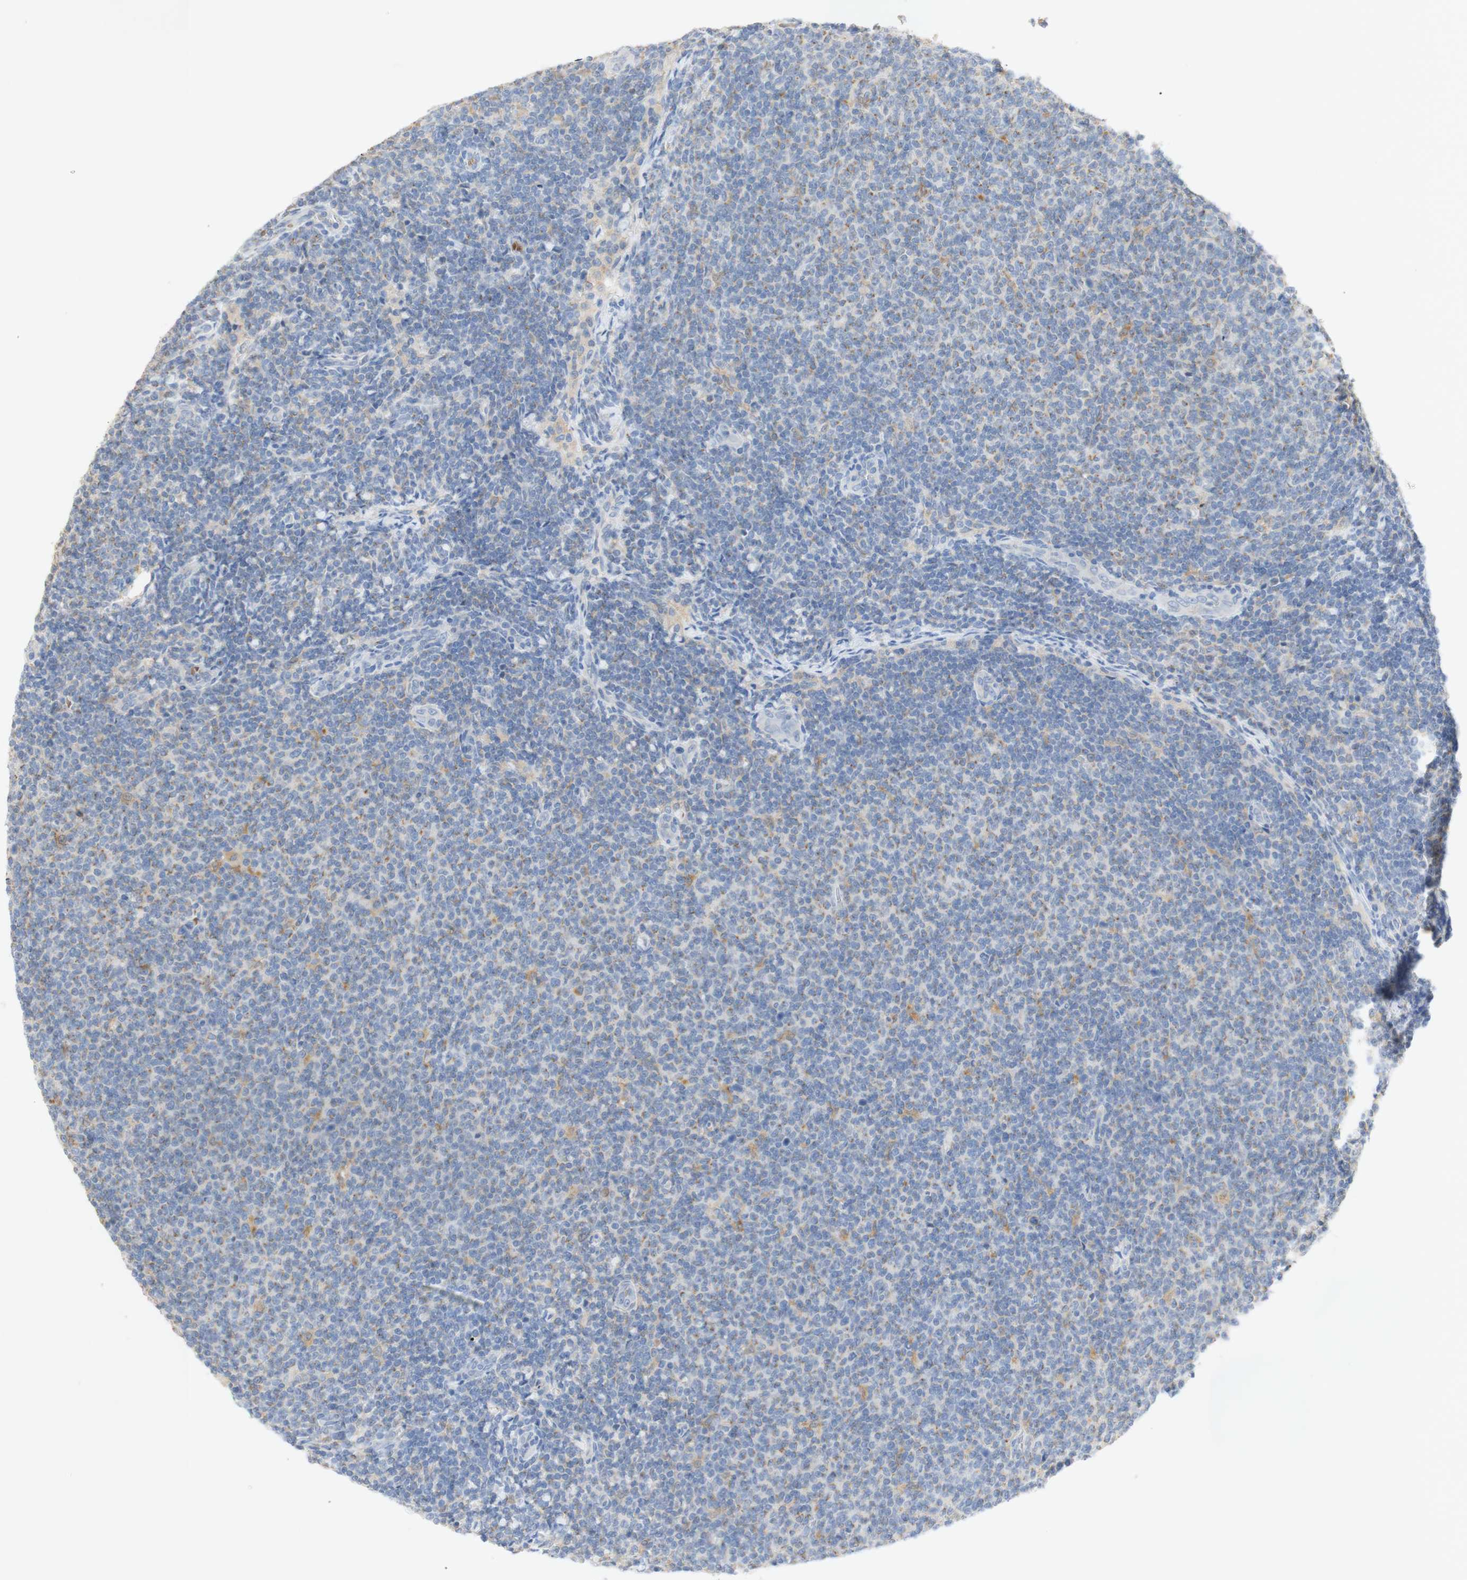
{"staining": {"intensity": "negative", "quantity": "none", "location": "none"}, "tissue": "lymphoma", "cell_type": "Tumor cells", "image_type": "cancer", "snomed": [{"axis": "morphology", "description": "Malignant lymphoma, non-Hodgkin's type, Low grade"}, {"axis": "topography", "description": "Lymph node"}], "caption": "DAB immunohistochemical staining of lymphoma shows no significant positivity in tumor cells. Brightfield microscopy of immunohistochemistry (IHC) stained with DAB (3,3'-diaminobenzidine) (brown) and hematoxylin (blue), captured at high magnification.", "gene": "EPO", "patient": {"sex": "male", "age": 66}}